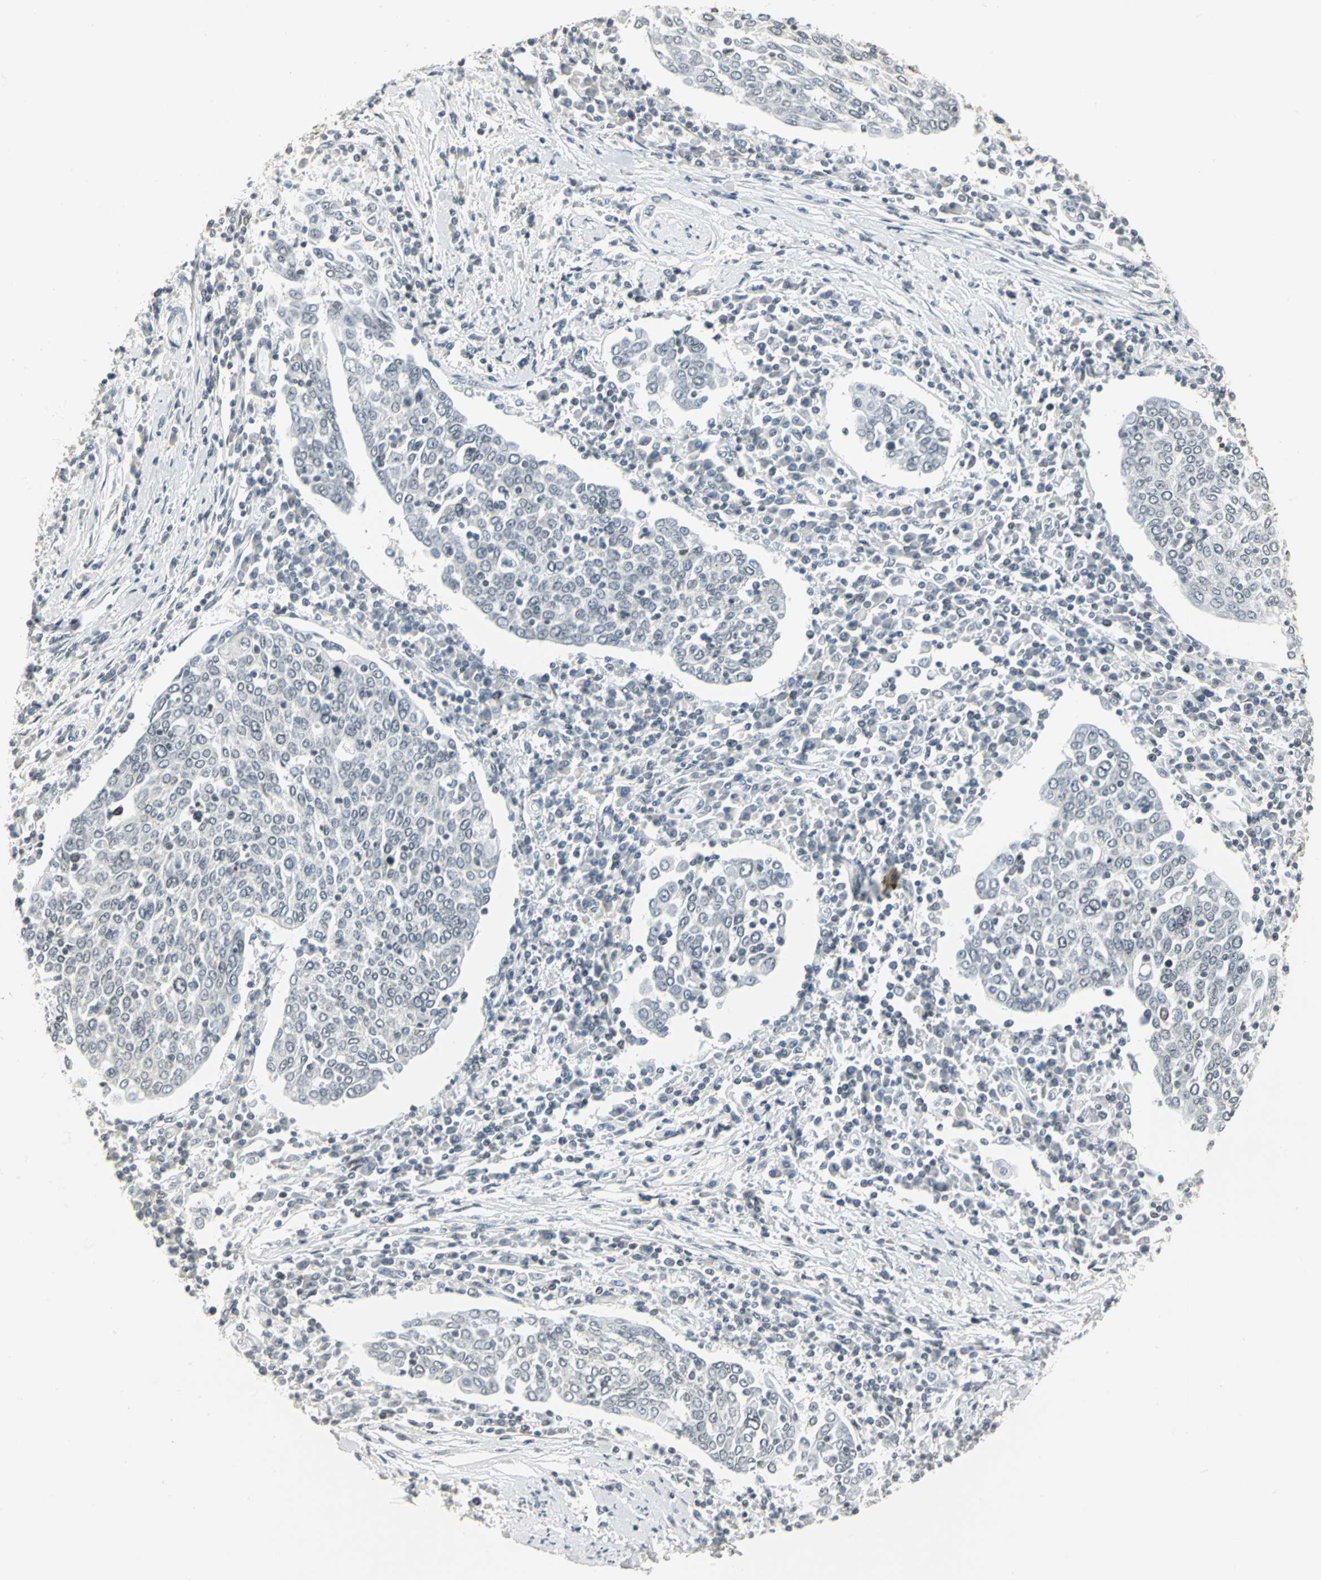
{"staining": {"intensity": "negative", "quantity": "none", "location": "none"}, "tissue": "cervical cancer", "cell_type": "Tumor cells", "image_type": "cancer", "snomed": [{"axis": "morphology", "description": "Squamous cell carcinoma, NOS"}, {"axis": "topography", "description": "Cervix"}], "caption": "Cervical cancer (squamous cell carcinoma) stained for a protein using immunohistochemistry (IHC) demonstrates no staining tumor cells.", "gene": "CBX3", "patient": {"sex": "female", "age": 40}}